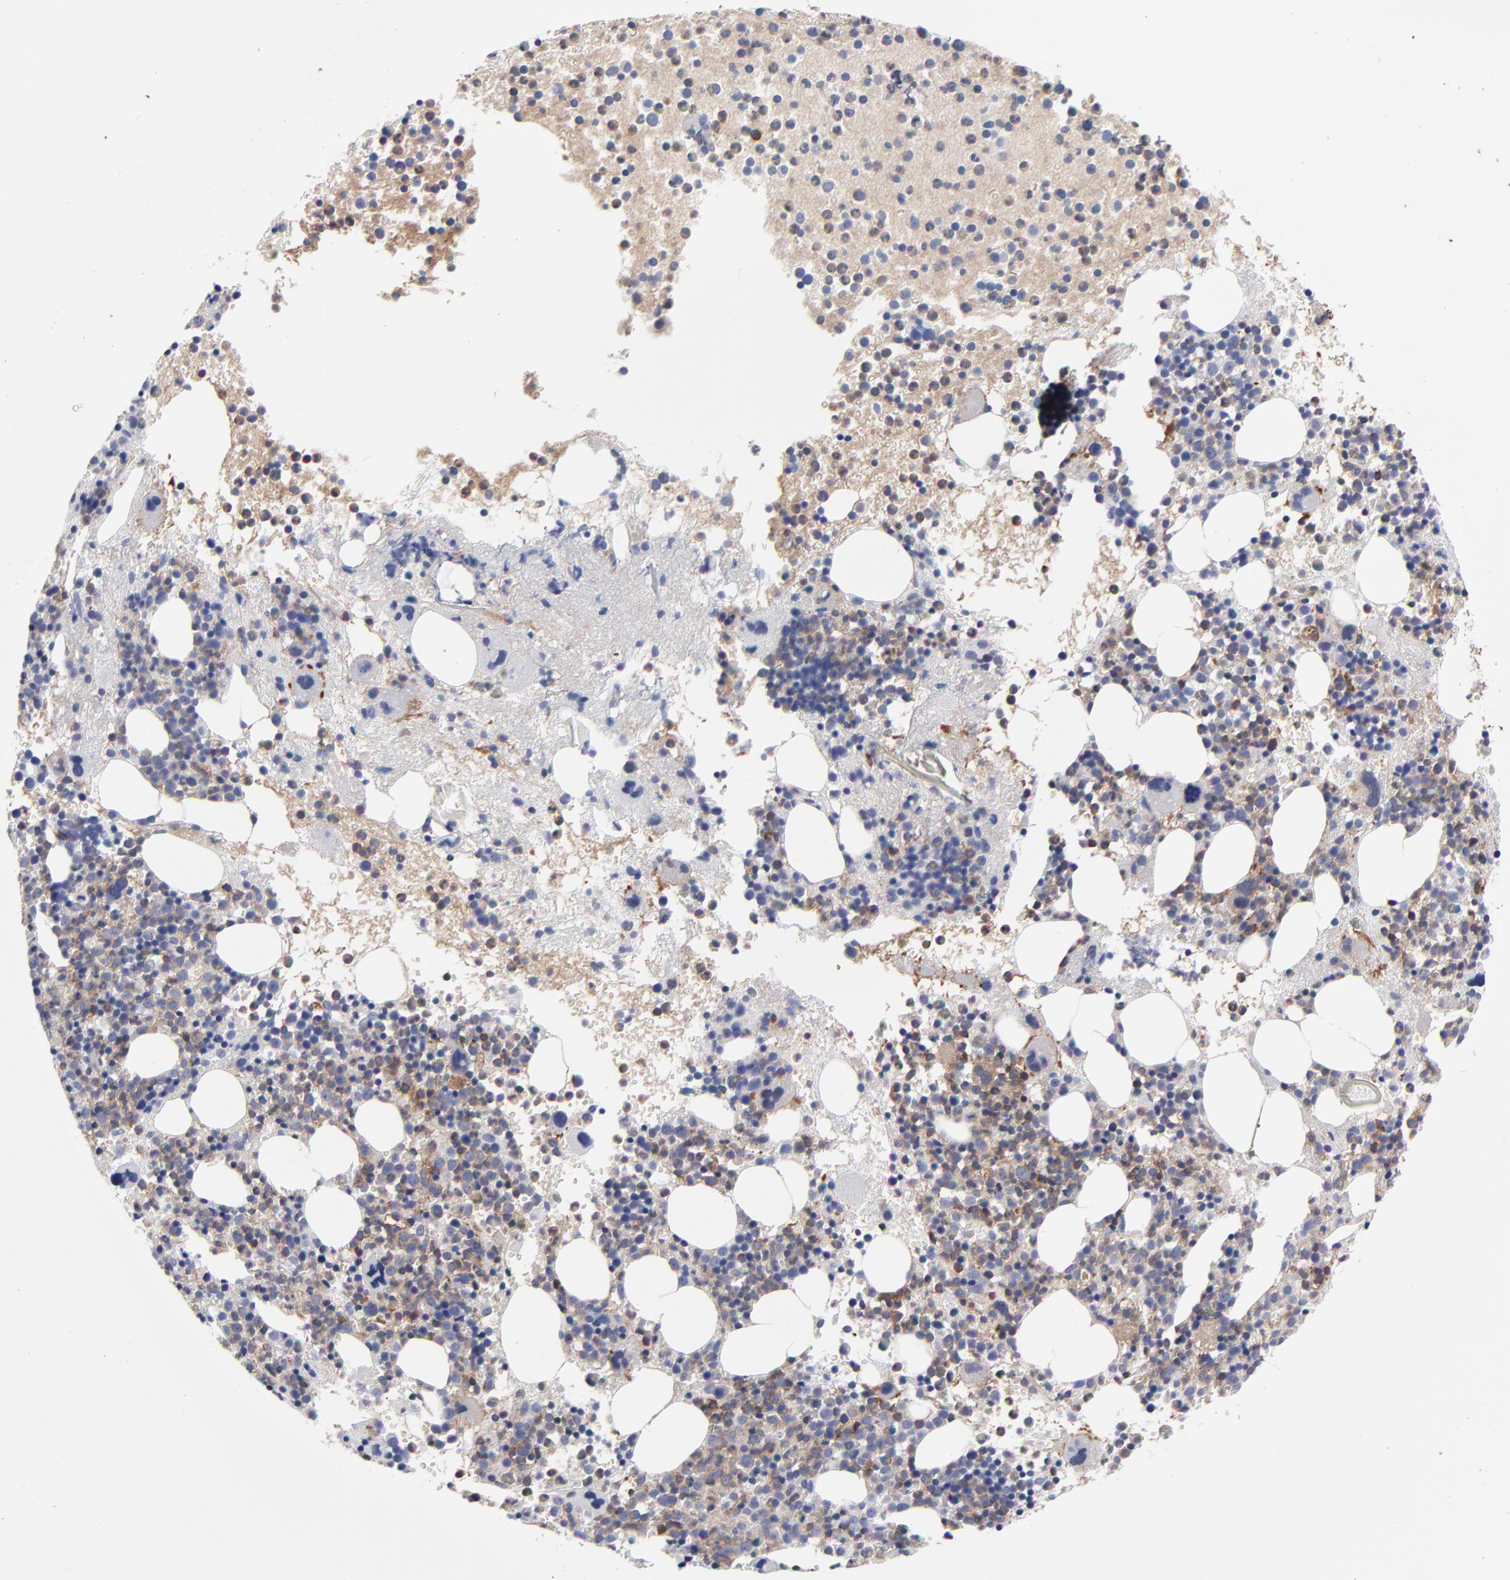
{"staining": {"intensity": "weak", "quantity": "<25%", "location": "cytoplasmic/membranous"}, "tissue": "bone marrow", "cell_type": "Hematopoietic cells", "image_type": "normal", "snomed": [{"axis": "morphology", "description": "Normal tissue, NOS"}, {"axis": "topography", "description": "Bone marrow"}], "caption": "IHC micrograph of normal human bone marrow stained for a protein (brown), which shows no positivity in hematopoietic cells.", "gene": "NFKBIA", "patient": {"sex": "male", "age": 34}}